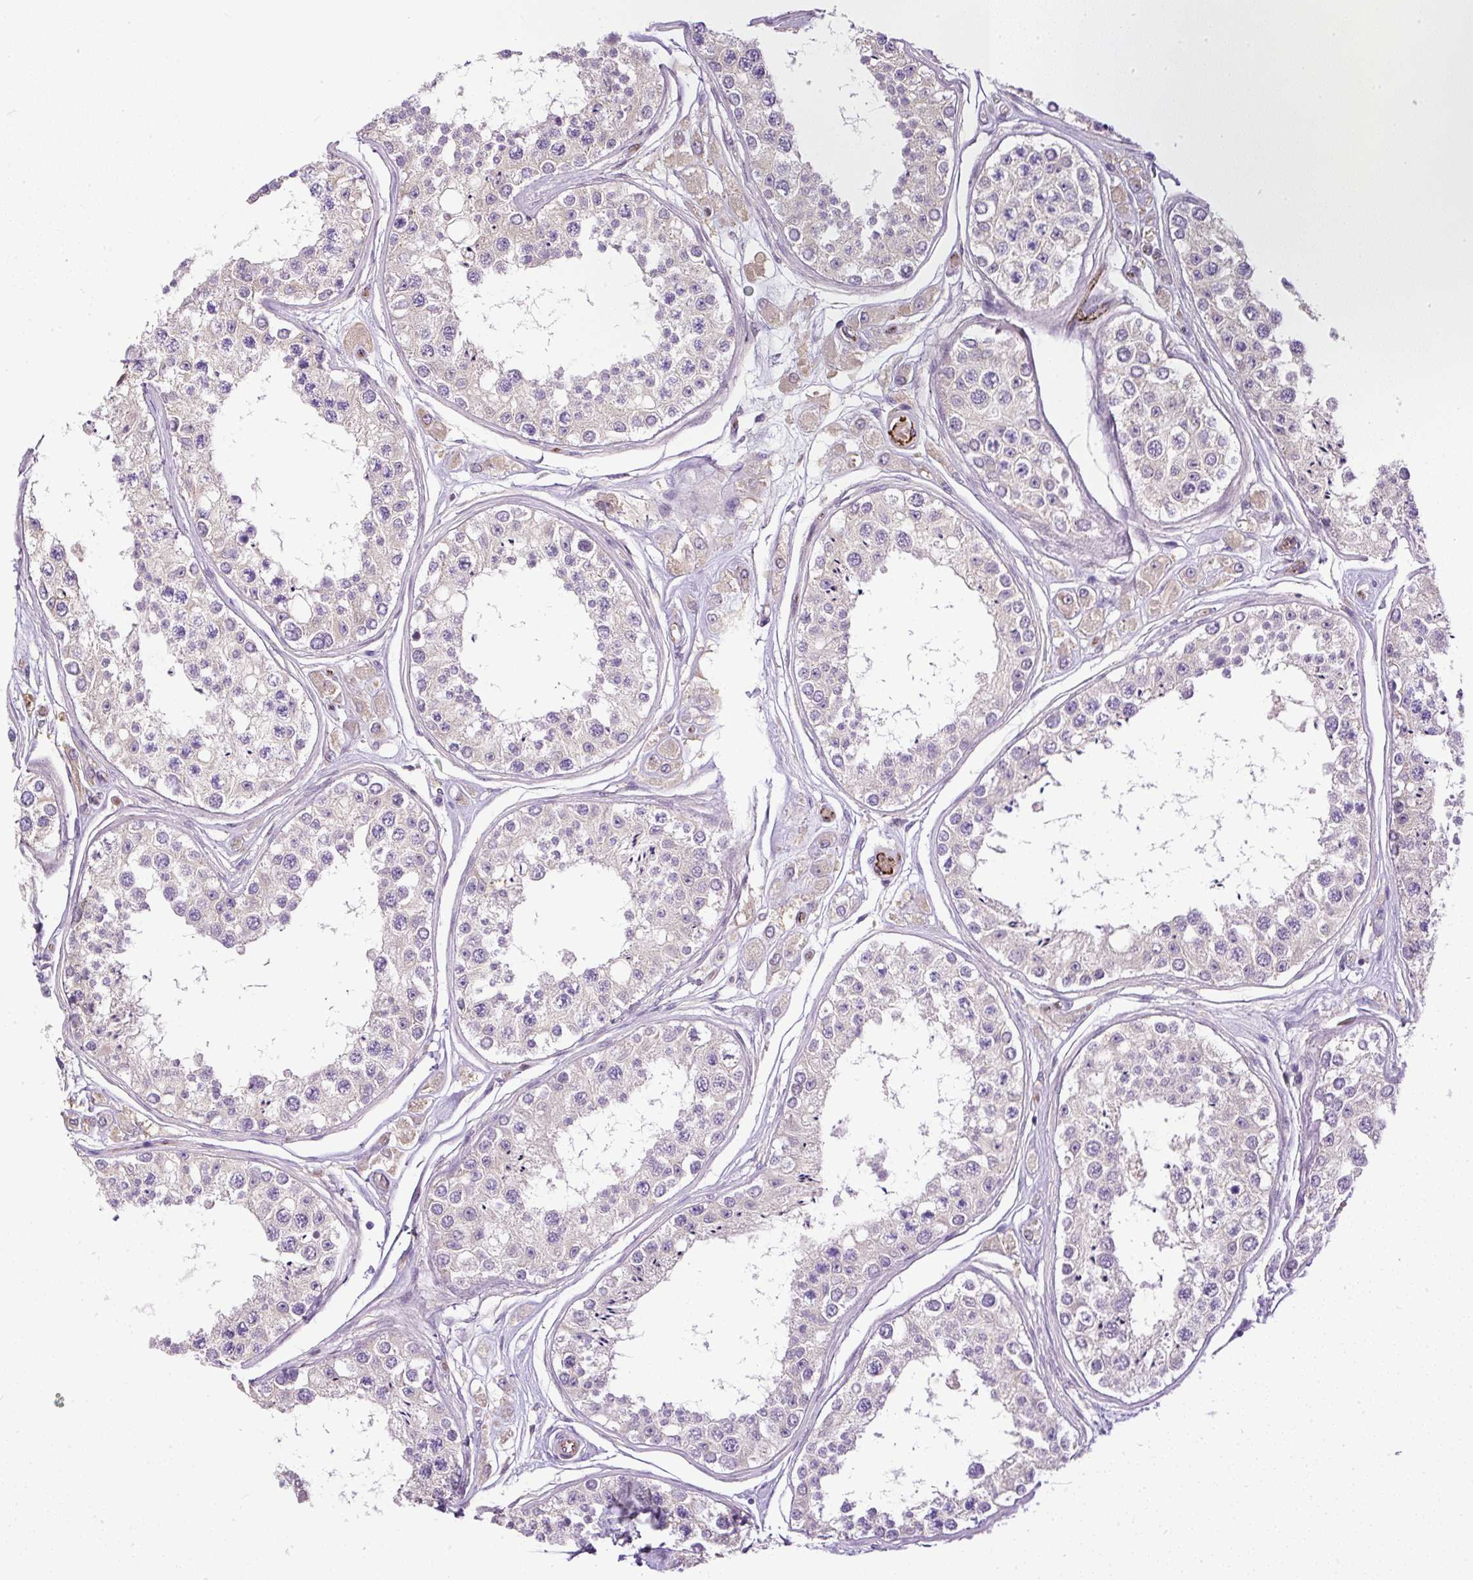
{"staining": {"intensity": "negative", "quantity": "none", "location": "none"}, "tissue": "testis", "cell_type": "Cells in seminiferous ducts", "image_type": "normal", "snomed": [{"axis": "morphology", "description": "Normal tissue, NOS"}, {"axis": "topography", "description": "Testis"}], "caption": "Photomicrograph shows no significant protein staining in cells in seminiferous ducts of unremarkable testis. The staining was performed using DAB (3,3'-diaminobenzidine) to visualize the protein expression in brown, while the nuclei were stained in blue with hematoxylin (Magnification: 20x).", "gene": "LEFTY1", "patient": {"sex": "male", "age": 25}}